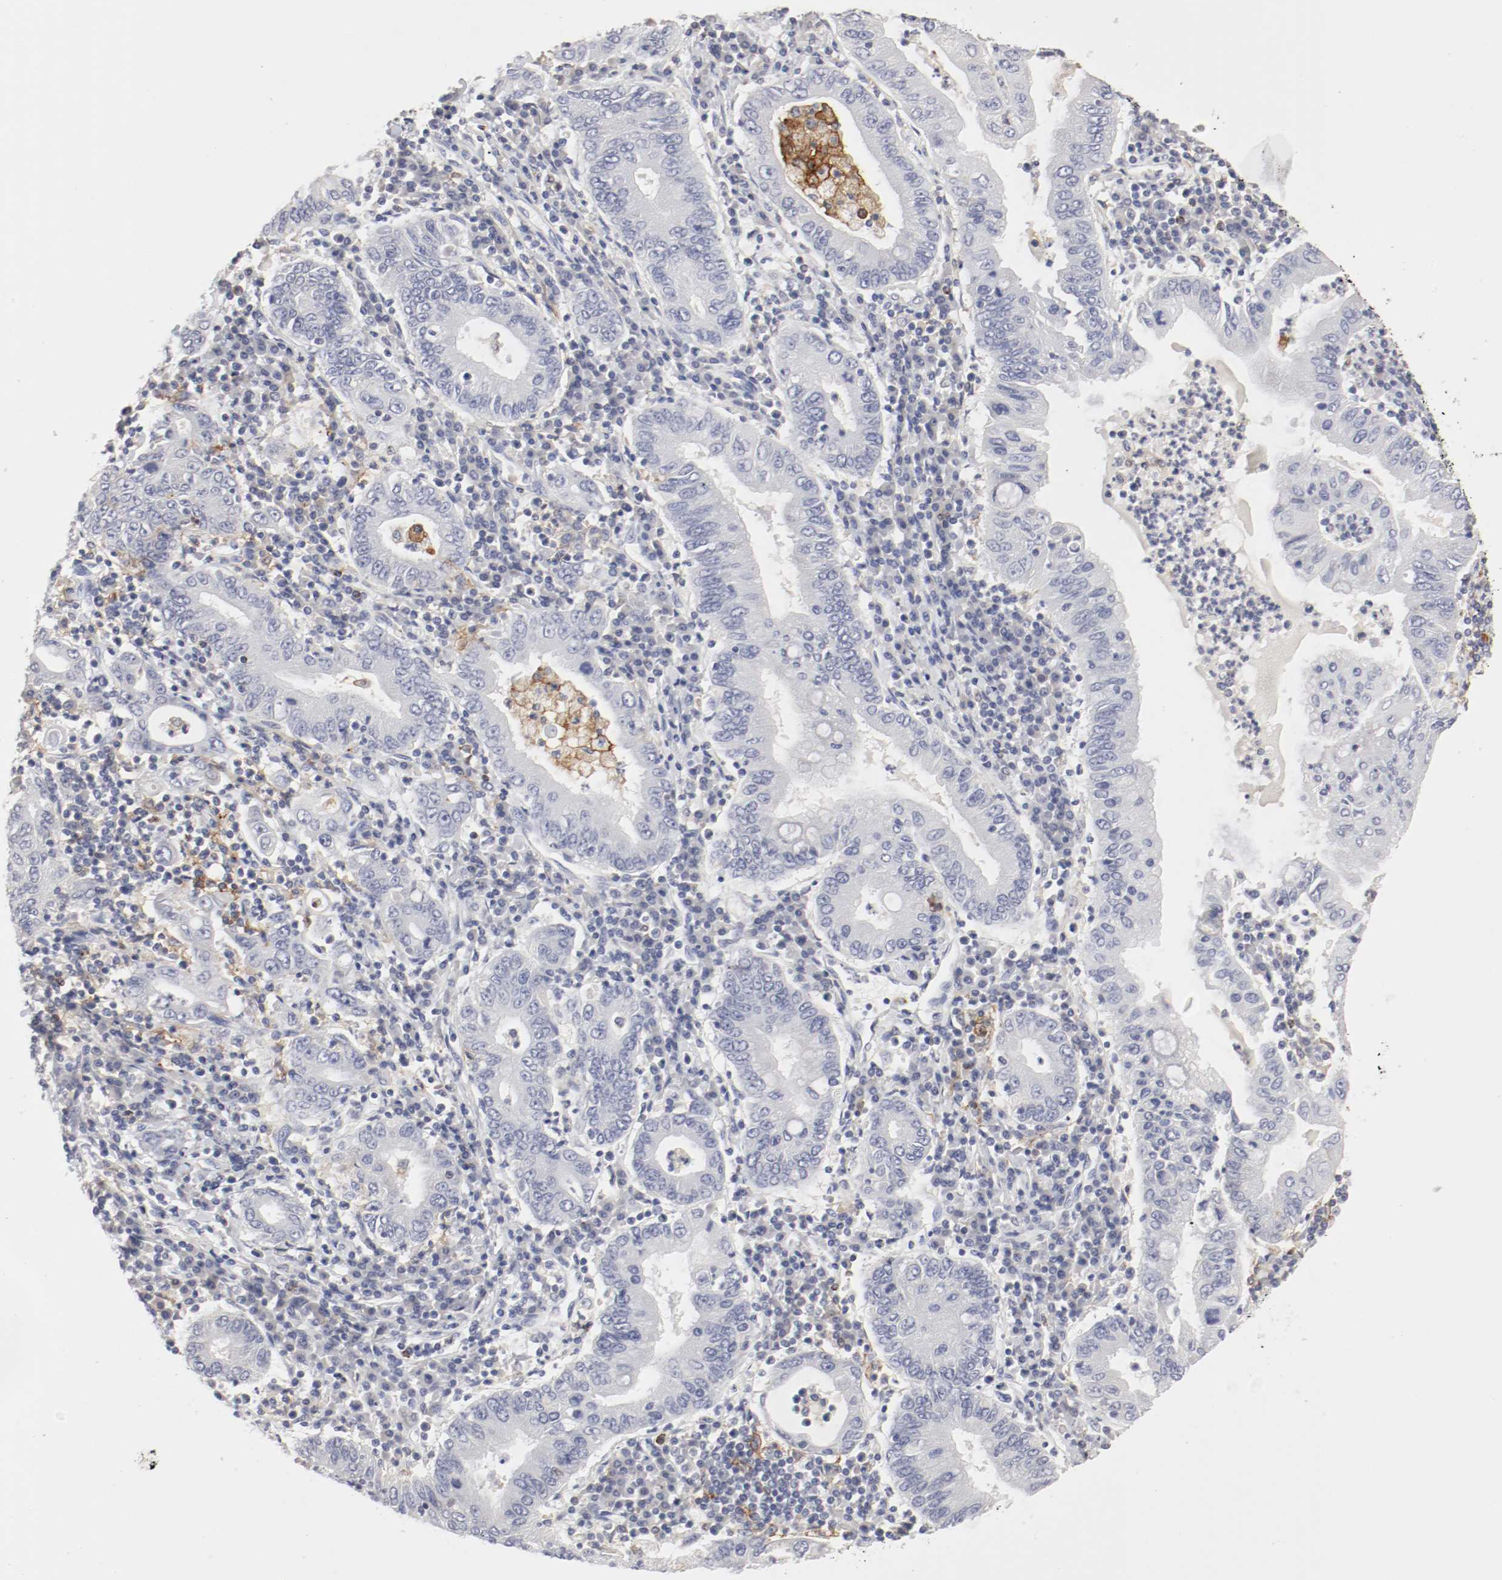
{"staining": {"intensity": "negative", "quantity": "none", "location": "none"}, "tissue": "stomach cancer", "cell_type": "Tumor cells", "image_type": "cancer", "snomed": [{"axis": "morphology", "description": "Normal tissue, NOS"}, {"axis": "morphology", "description": "Adenocarcinoma, NOS"}, {"axis": "topography", "description": "Esophagus"}, {"axis": "topography", "description": "Stomach, upper"}, {"axis": "topography", "description": "Peripheral nerve tissue"}], "caption": "Image shows no significant protein positivity in tumor cells of adenocarcinoma (stomach). (Immunohistochemistry, brightfield microscopy, high magnification).", "gene": "ITGAX", "patient": {"sex": "male", "age": 62}}